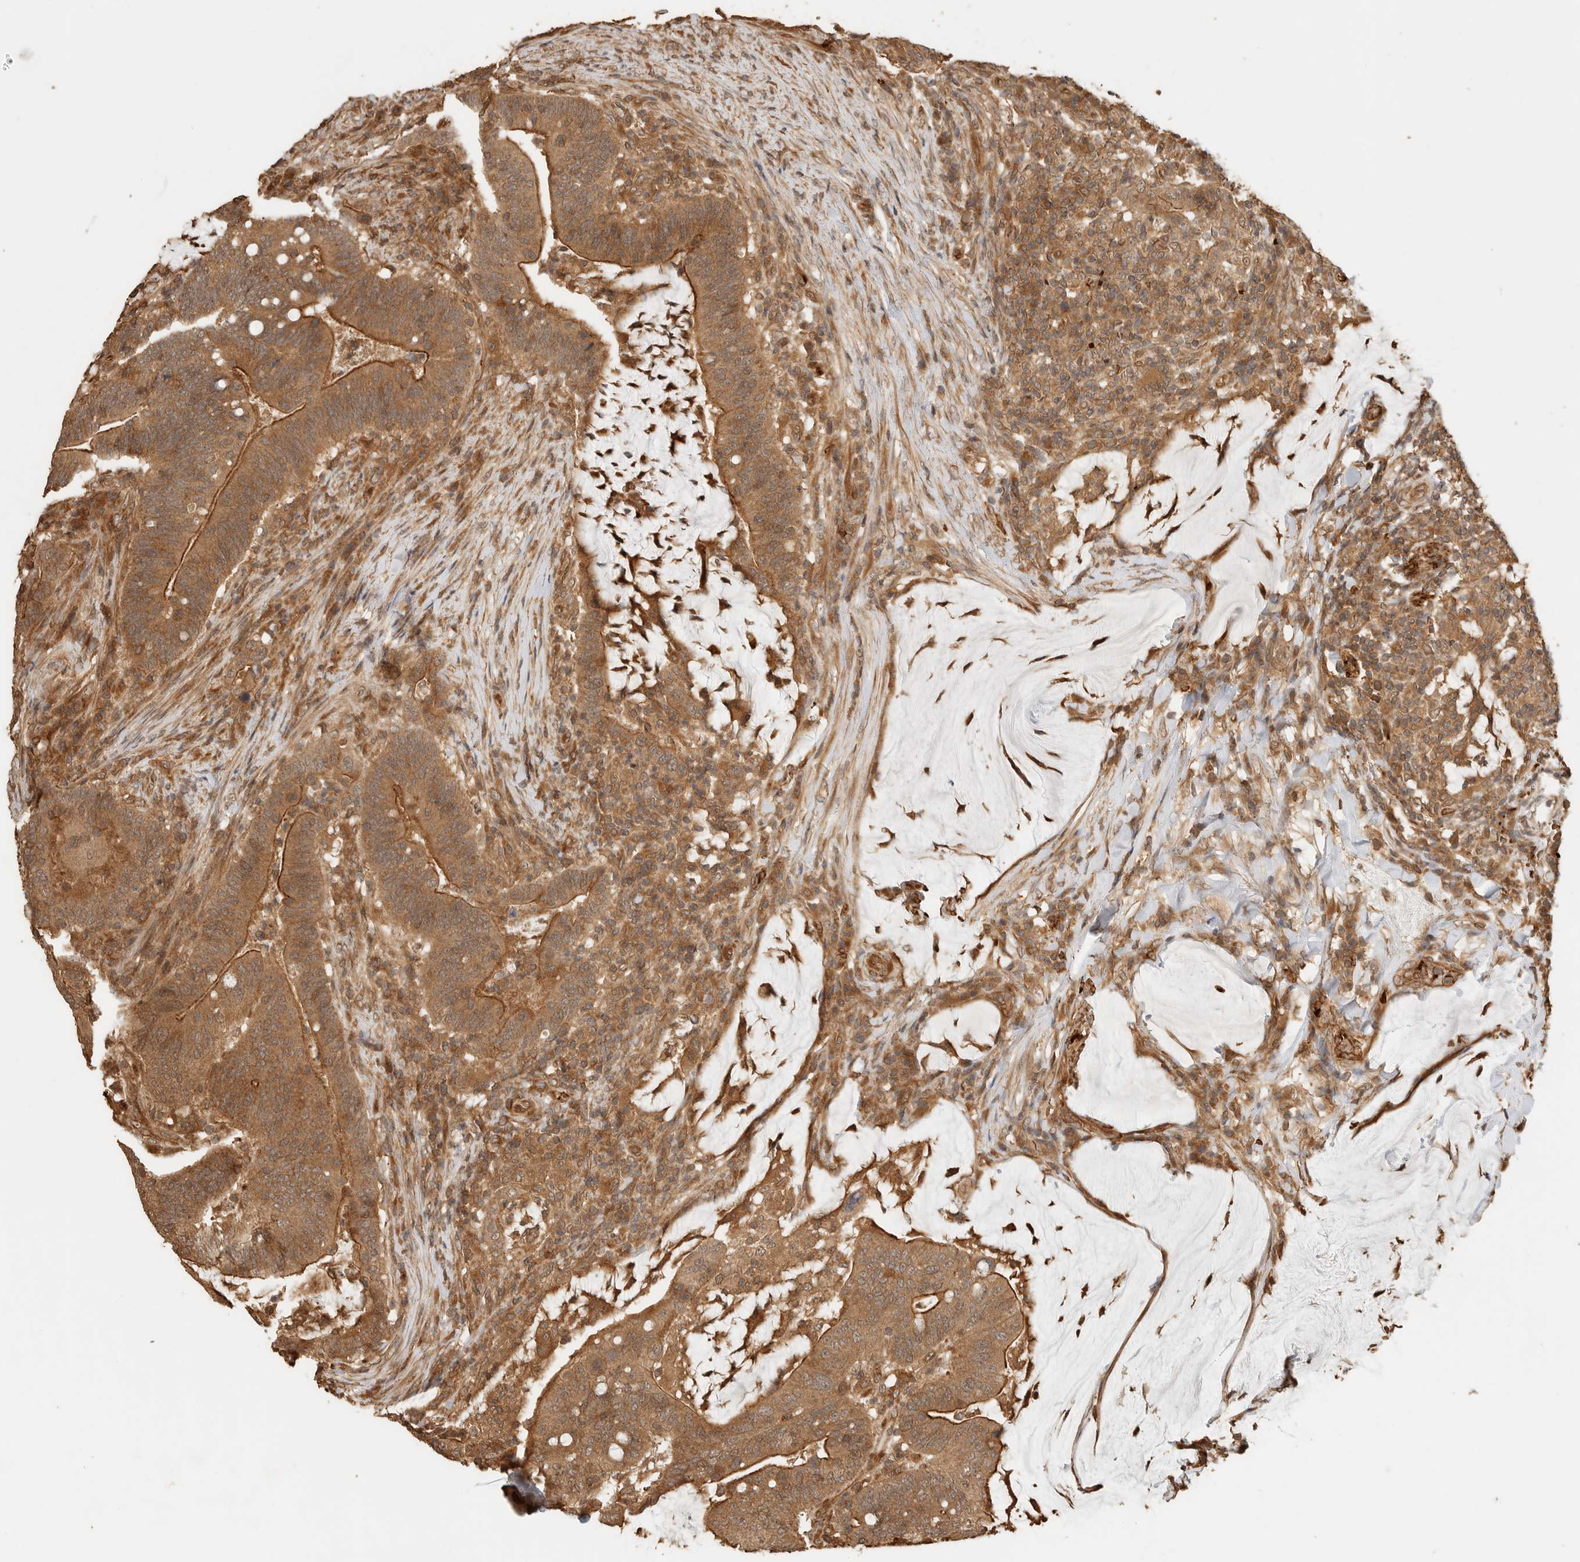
{"staining": {"intensity": "moderate", "quantity": ">75%", "location": "cytoplasmic/membranous"}, "tissue": "colorectal cancer", "cell_type": "Tumor cells", "image_type": "cancer", "snomed": [{"axis": "morphology", "description": "Normal tissue, NOS"}, {"axis": "morphology", "description": "Adenocarcinoma, NOS"}, {"axis": "topography", "description": "Colon"}], "caption": "Colorectal cancer stained for a protein shows moderate cytoplasmic/membranous positivity in tumor cells. The staining was performed using DAB, with brown indicating positive protein expression. Nuclei are stained blue with hematoxylin.", "gene": "OTUD6B", "patient": {"sex": "female", "age": 66}}